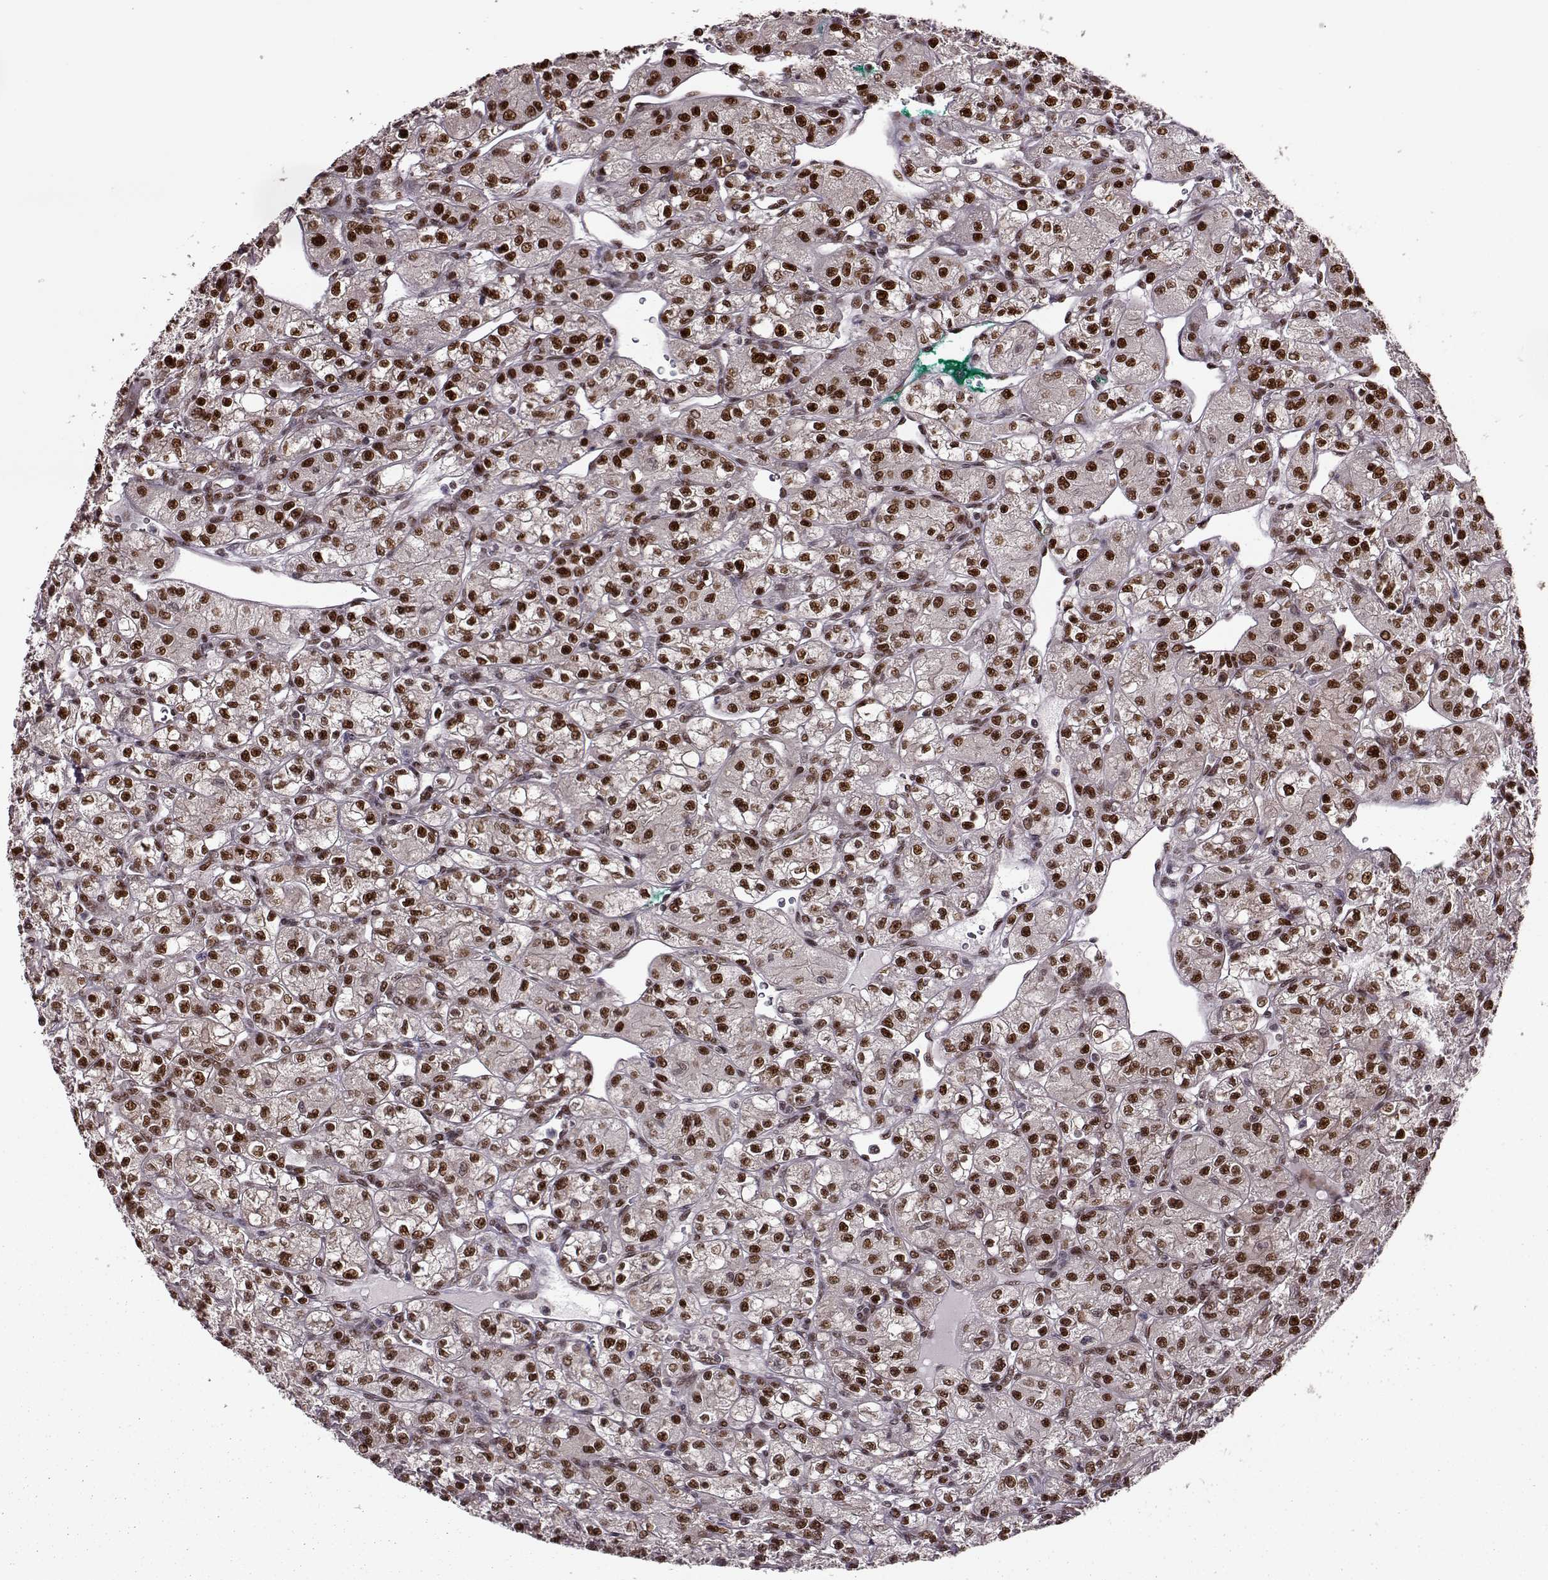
{"staining": {"intensity": "moderate", "quantity": ">75%", "location": "nuclear"}, "tissue": "renal cancer", "cell_type": "Tumor cells", "image_type": "cancer", "snomed": [{"axis": "morphology", "description": "Adenocarcinoma, NOS"}, {"axis": "topography", "description": "Kidney"}], "caption": "This is an image of IHC staining of renal cancer (adenocarcinoma), which shows moderate expression in the nuclear of tumor cells.", "gene": "FTO", "patient": {"sex": "female", "age": 70}}